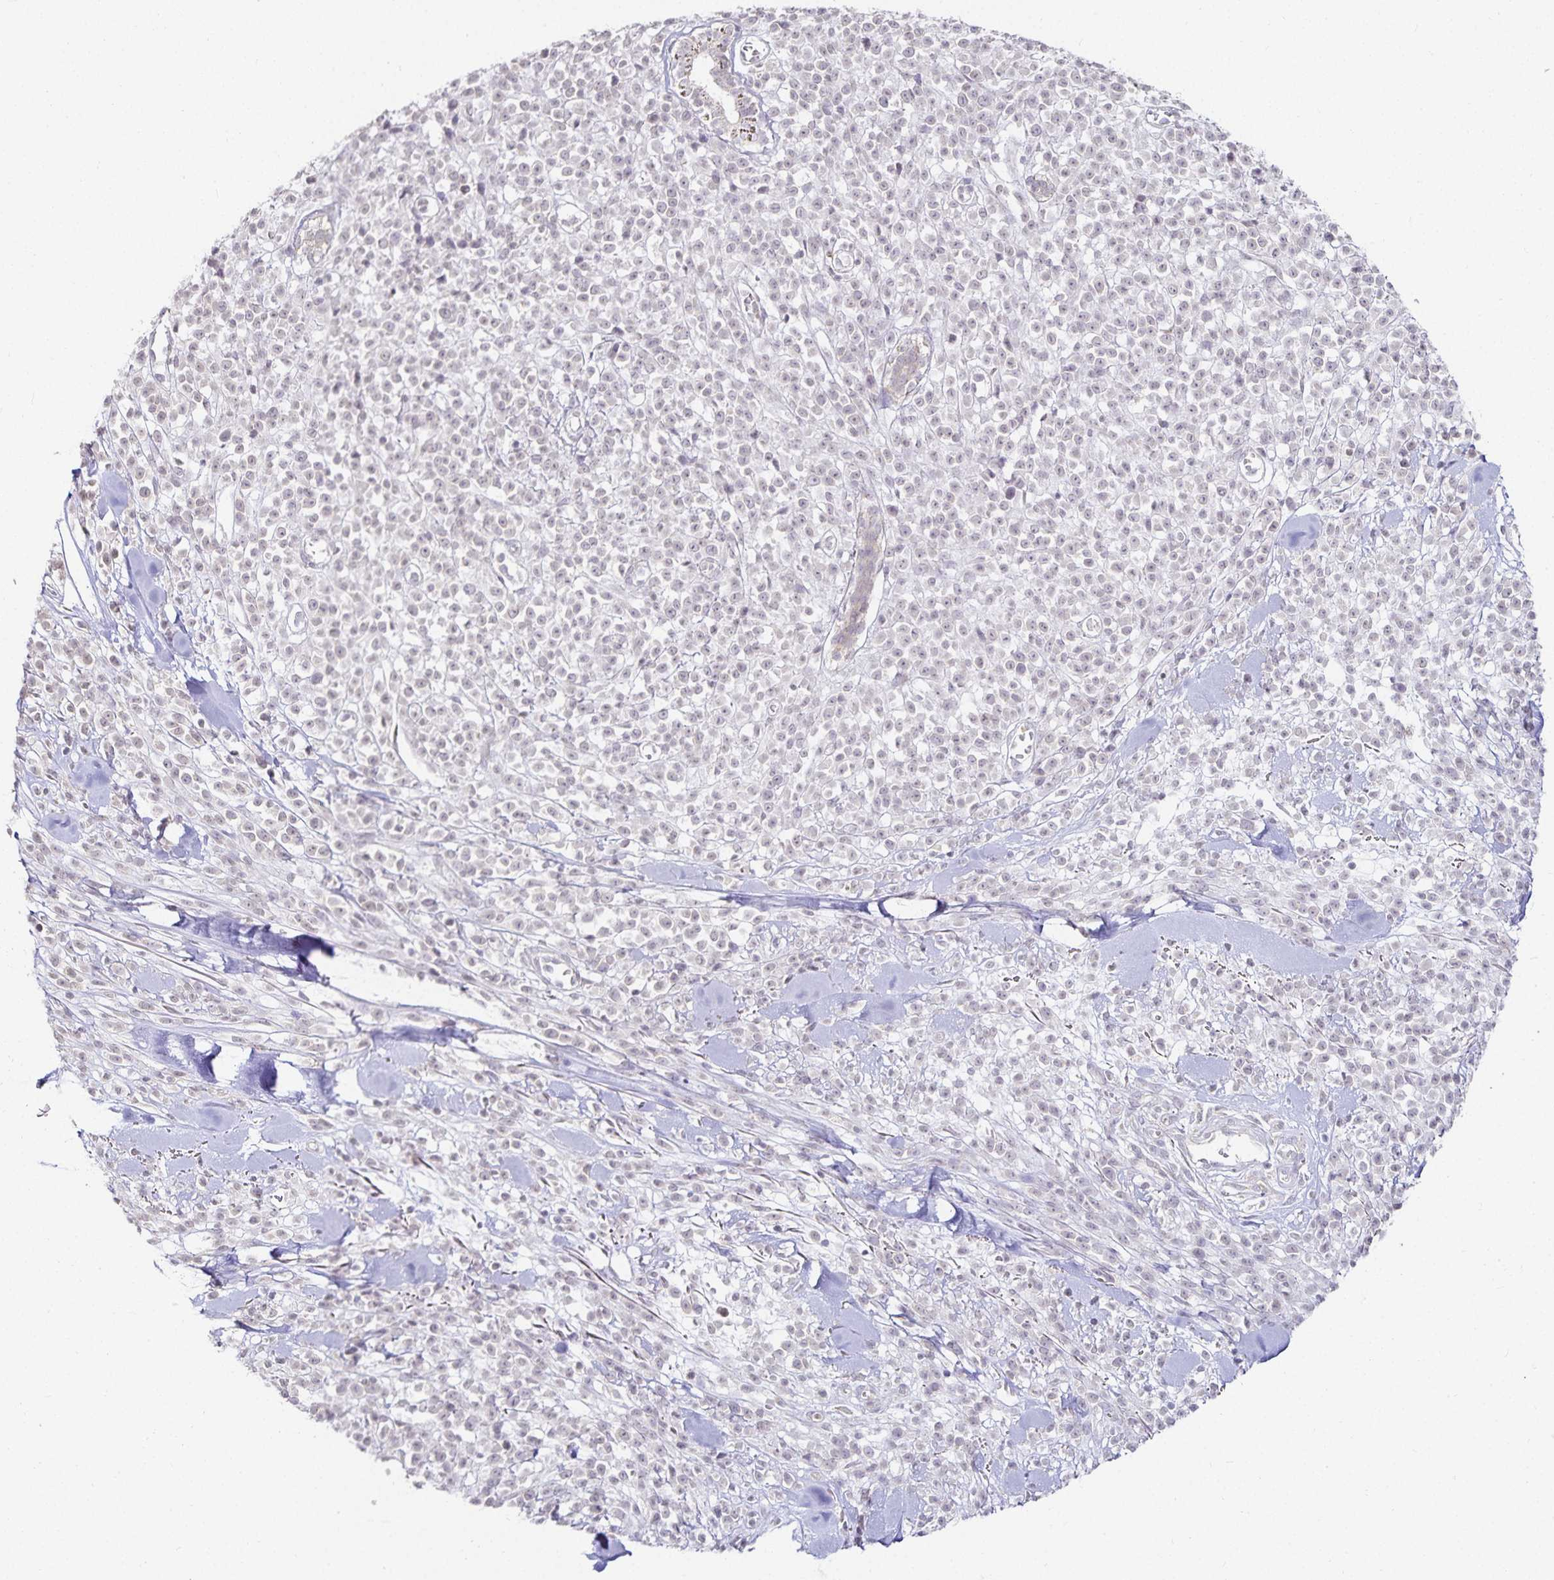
{"staining": {"intensity": "negative", "quantity": "none", "location": "none"}, "tissue": "melanoma", "cell_type": "Tumor cells", "image_type": "cancer", "snomed": [{"axis": "morphology", "description": "Malignant melanoma, NOS"}, {"axis": "topography", "description": "Skin"}, {"axis": "topography", "description": "Skin of trunk"}], "caption": "Tumor cells show no significant expression in melanoma. (DAB immunohistochemistry (IHC) with hematoxylin counter stain).", "gene": "GP2", "patient": {"sex": "male", "age": 74}}